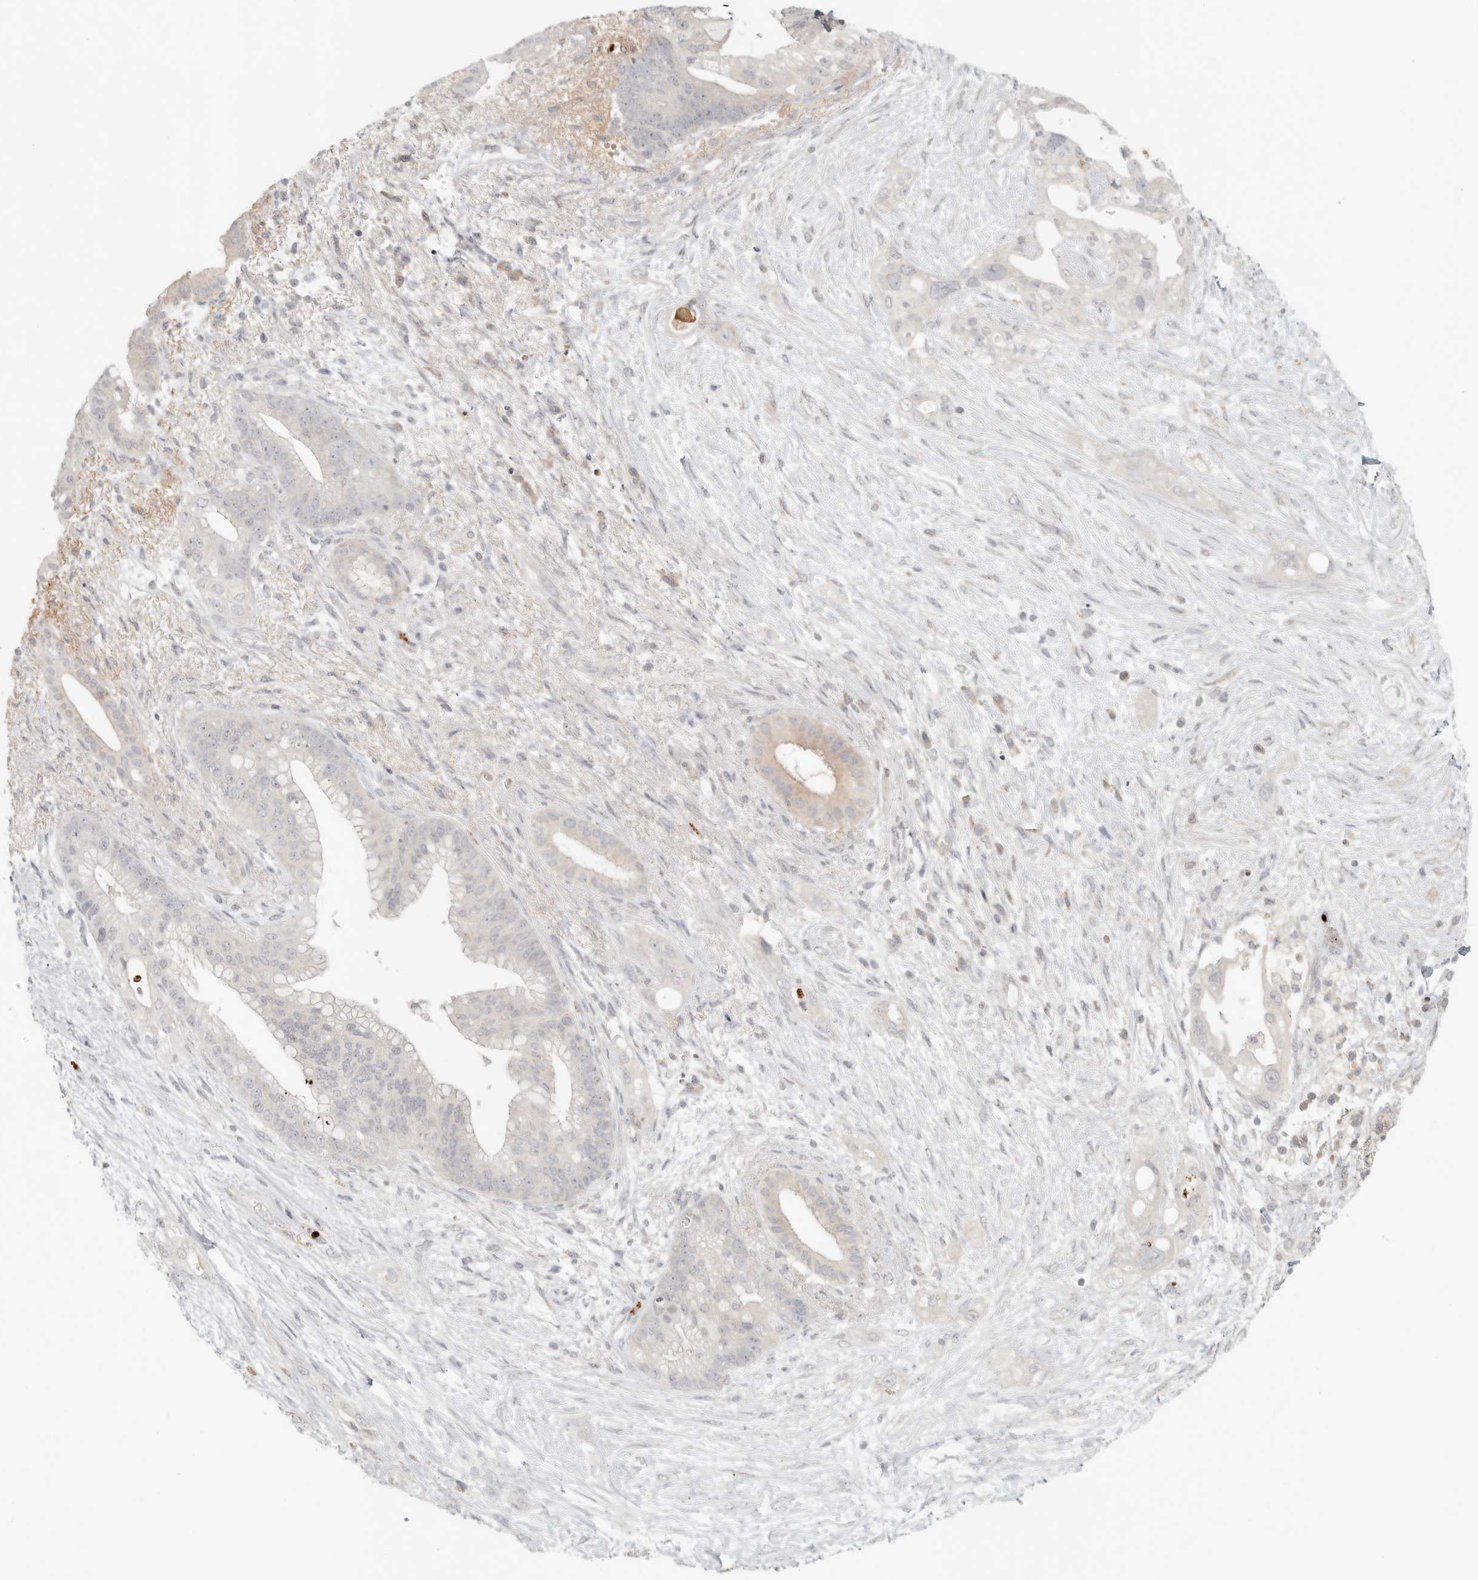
{"staining": {"intensity": "negative", "quantity": "none", "location": "none"}, "tissue": "pancreatic cancer", "cell_type": "Tumor cells", "image_type": "cancer", "snomed": [{"axis": "morphology", "description": "Adenocarcinoma, NOS"}, {"axis": "topography", "description": "Pancreas"}], "caption": "The image displays no significant positivity in tumor cells of adenocarcinoma (pancreatic). (Immunohistochemistry, brightfield microscopy, high magnification).", "gene": "HDAC6", "patient": {"sex": "male", "age": 53}}